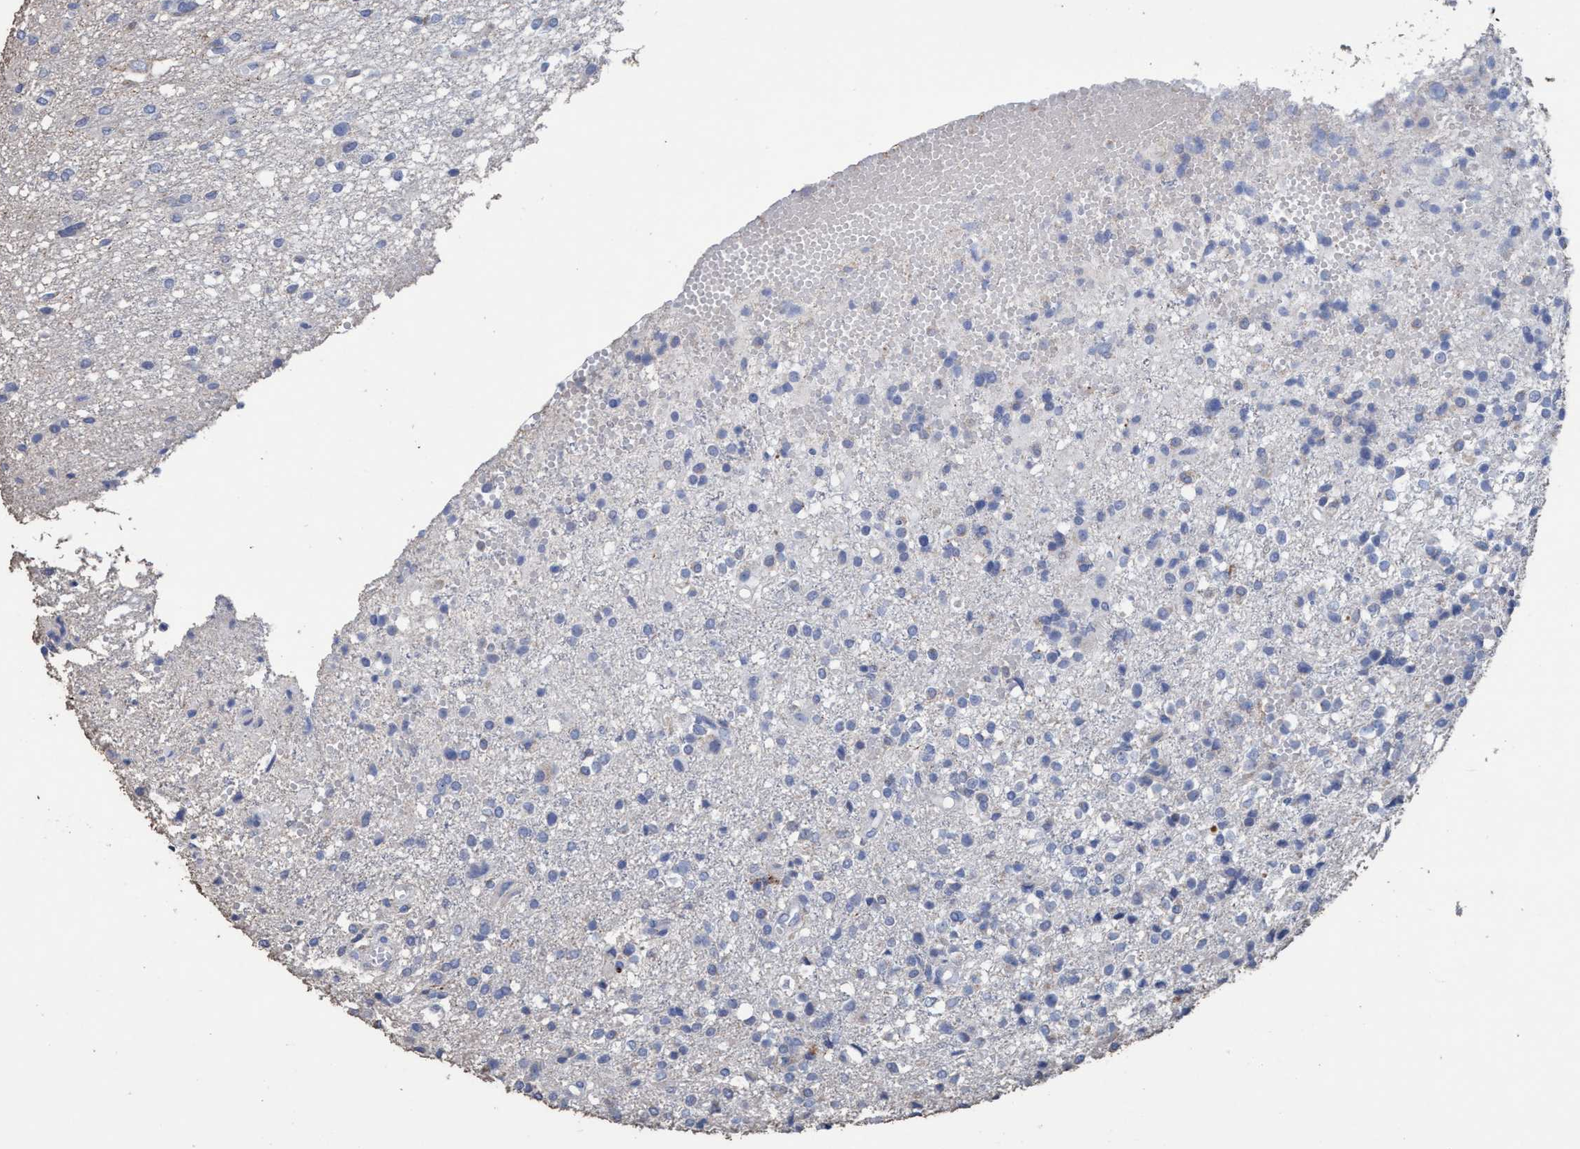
{"staining": {"intensity": "negative", "quantity": "none", "location": "none"}, "tissue": "glioma", "cell_type": "Tumor cells", "image_type": "cancer", "snomed": [{"axis": "morphology", "description": "Glioma, malignant, High grade"}, {"axis": "topography", "description": "Brain"}], "caption": "This is an immunohistochemistry histopathology image of human malignant glioma (high-grade). There is no staining in tumor cells.", "gene": "RSAD1", "patient": {"sex": "female", "age": 59}}